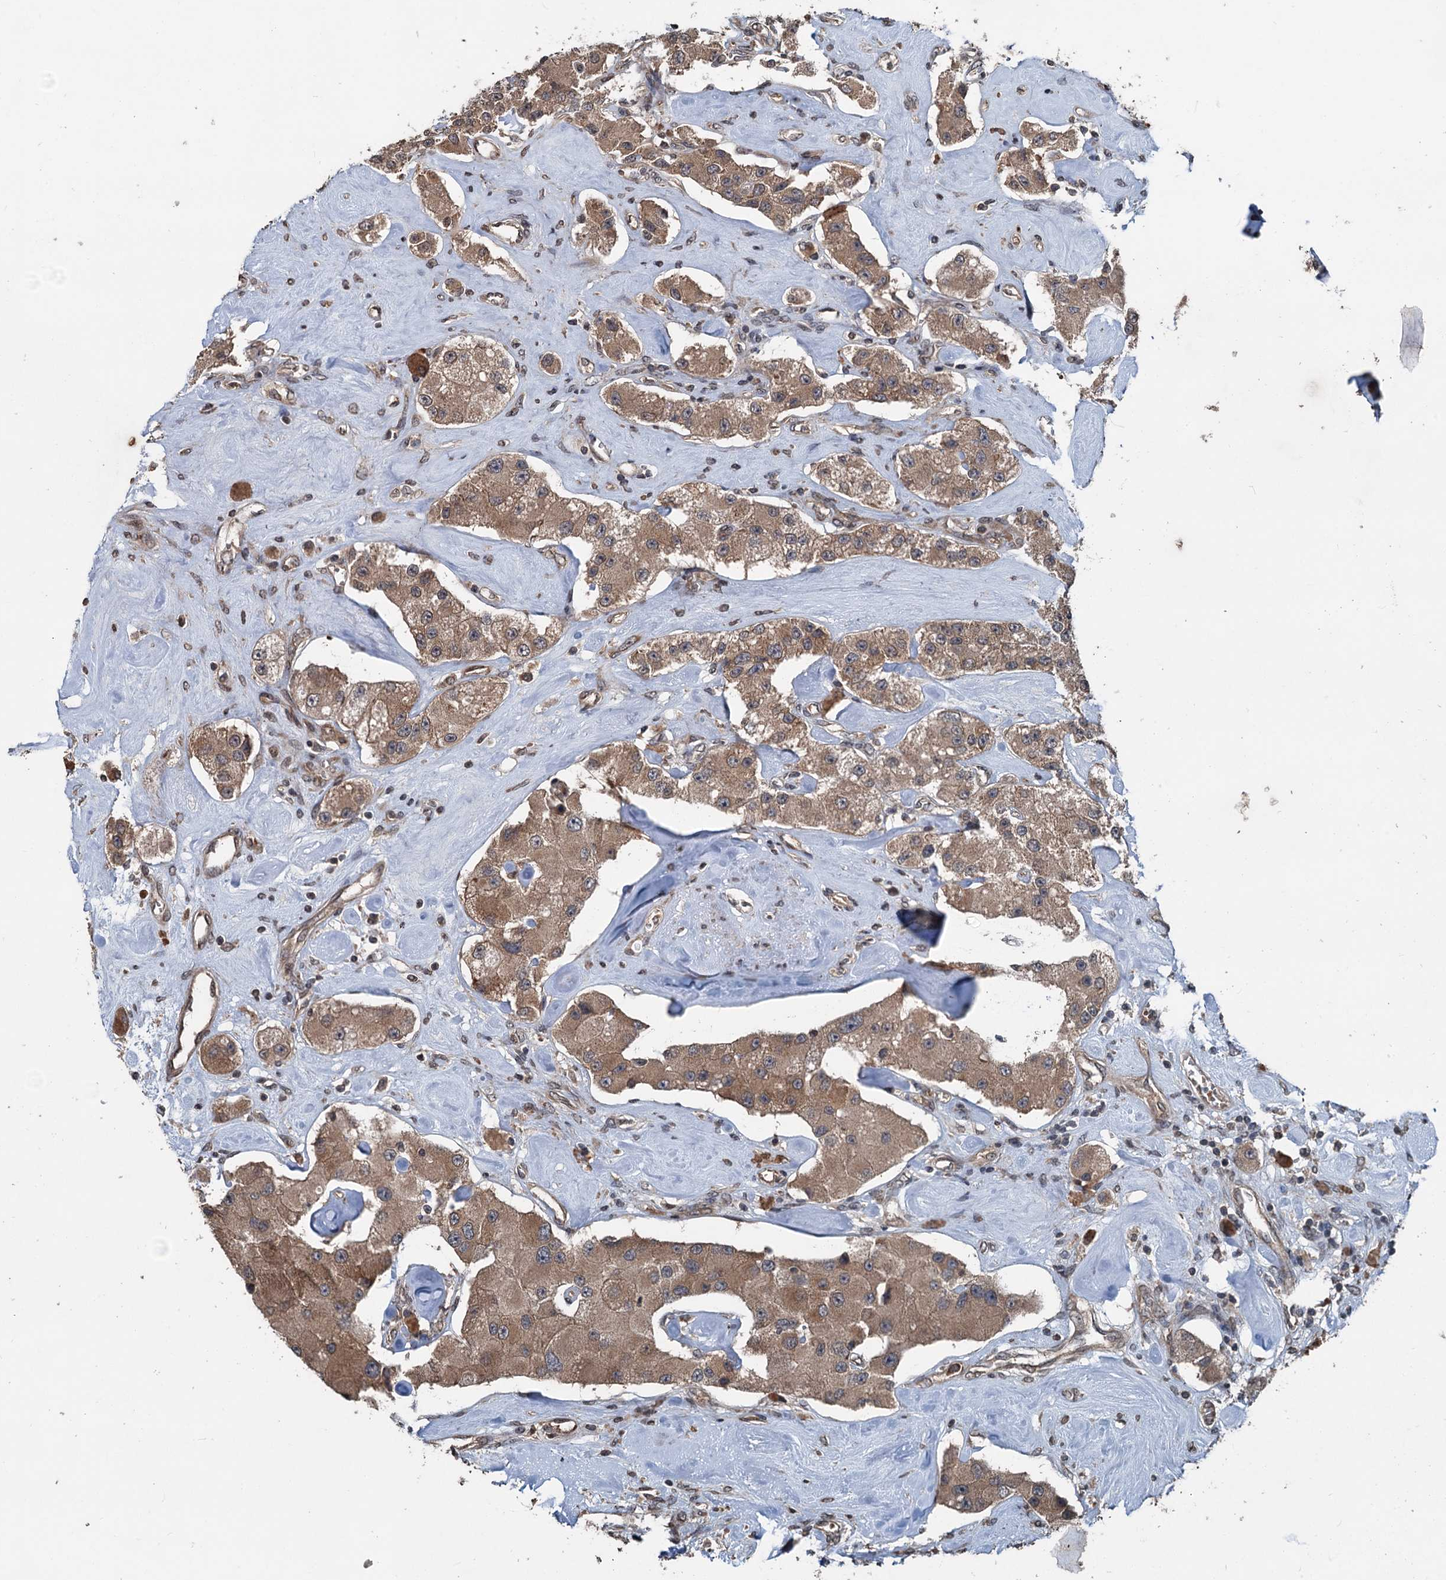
{"staining": {"intensity": "moderate", "quantity": ">75%", "location": "cytoplasmic/membranous"}, "tissue": "carcinoid", "cell_type": "Tumor cells", "image_type": "cancer", "snomed": [{"axis": "morphology", "description": "Carcinoid, malignant, NOS"}, {"axis": "topography", "description": "Pancreas"}], "caption": "The micrograph shows a brown stain indicating the presence of a protein in the cytoplasmic/membranous of tumor cells in malignant carcinoid.", "gene": "N4BP2L2", "patient": {"sex": "male", "age": 41}}